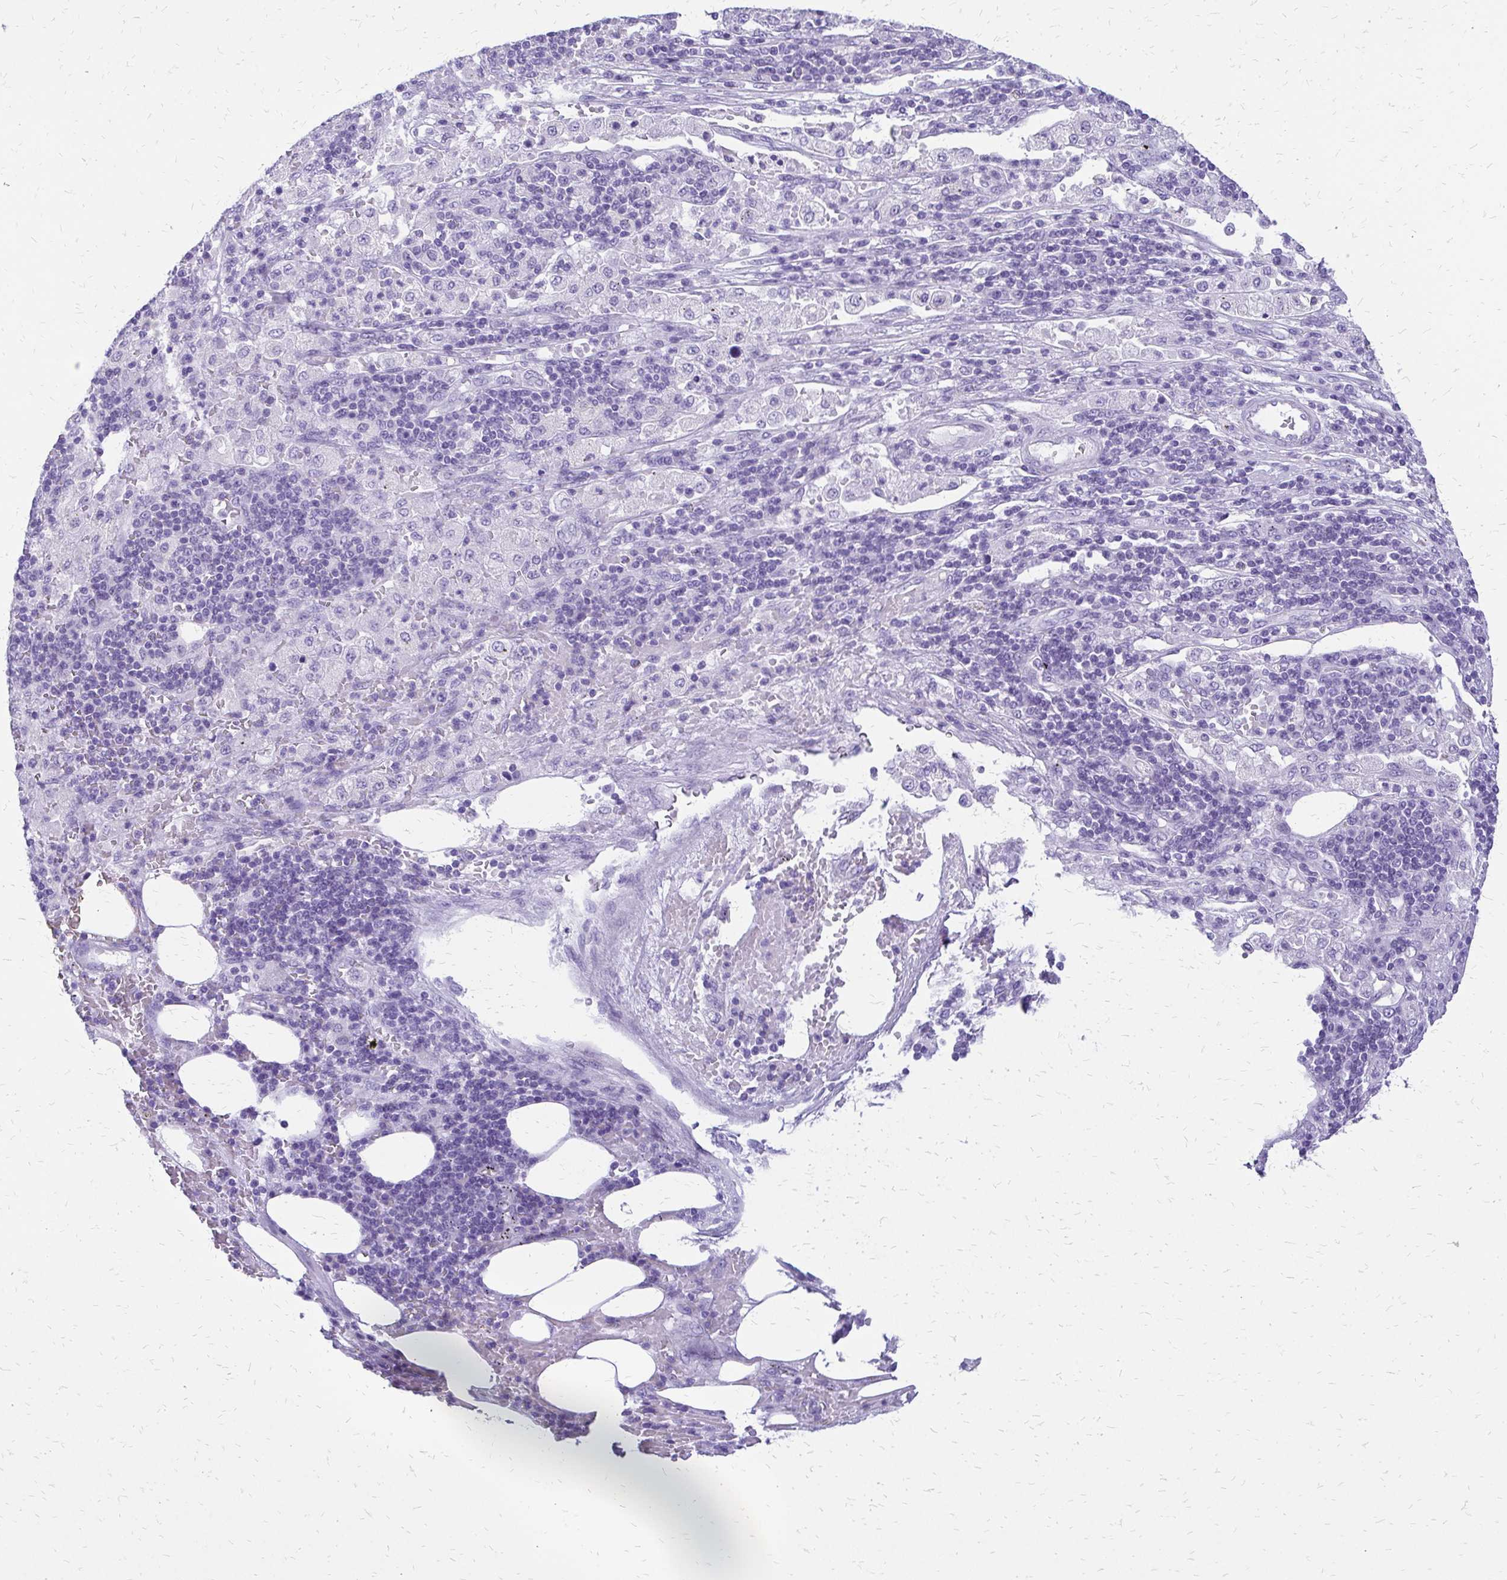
{"staining": {"intensity": "negative", "quantity": "none", "location": "none"}, "tissue": "pancreatic cancer", "cell_type": "Tumor cells", "image_type": "cancer", "snomed": [{"axis": "morphology", "description": "Adenocarcinoma, NOS"}, {"axis": "topography", "description": "Pancreas"}], "caption": "A high-resolution photomicrograph shows immunohistochemistry staining of adenocarcinoma (pancreatic), which displays no significant staining in tumor cells.", "gene": "SLC32A1", "patient": {"sex": "female", "age": 61}}